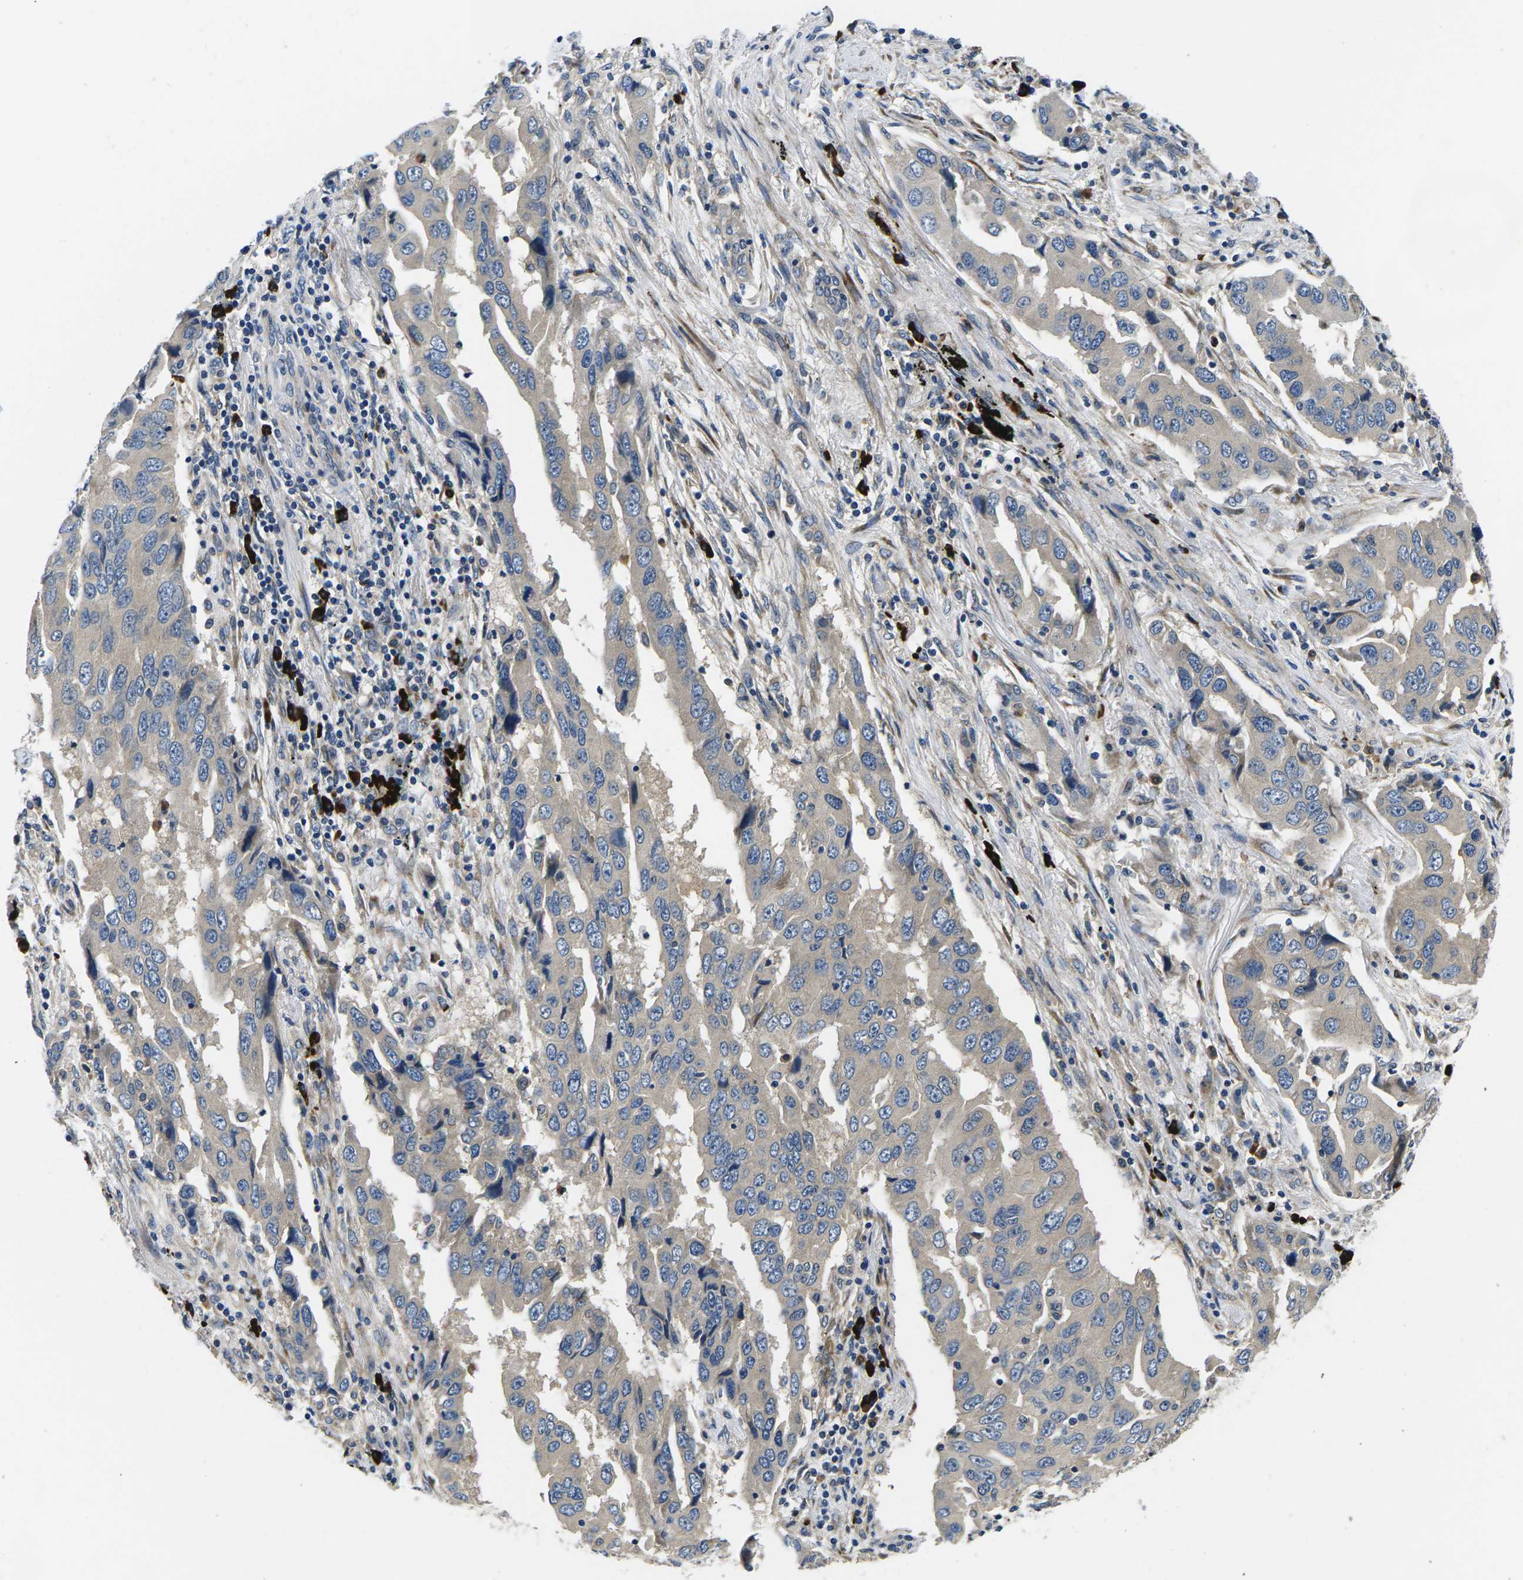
{"staining": {"intensity": "negative", "quantity": "none", "location": "none"}, "tissue": "lung cancer", "cell_type": "Tumor cells", "image_type": "cancer", "snomed": [{"axis": "morphology", "description": "Adenocarcinoma, NOS"}, {"axis": "topography", "description": "Lung"}], "caption": "Immunohistochemistry (IHC) of human adenocarcinoma (lung) demonstrates no expression in tumor cells. (Immunohistochemistry (IHC), brightfield microscopy, high magnification).", "gene": "PLCE1", "patient": {"sex": "female", "age": 65}}